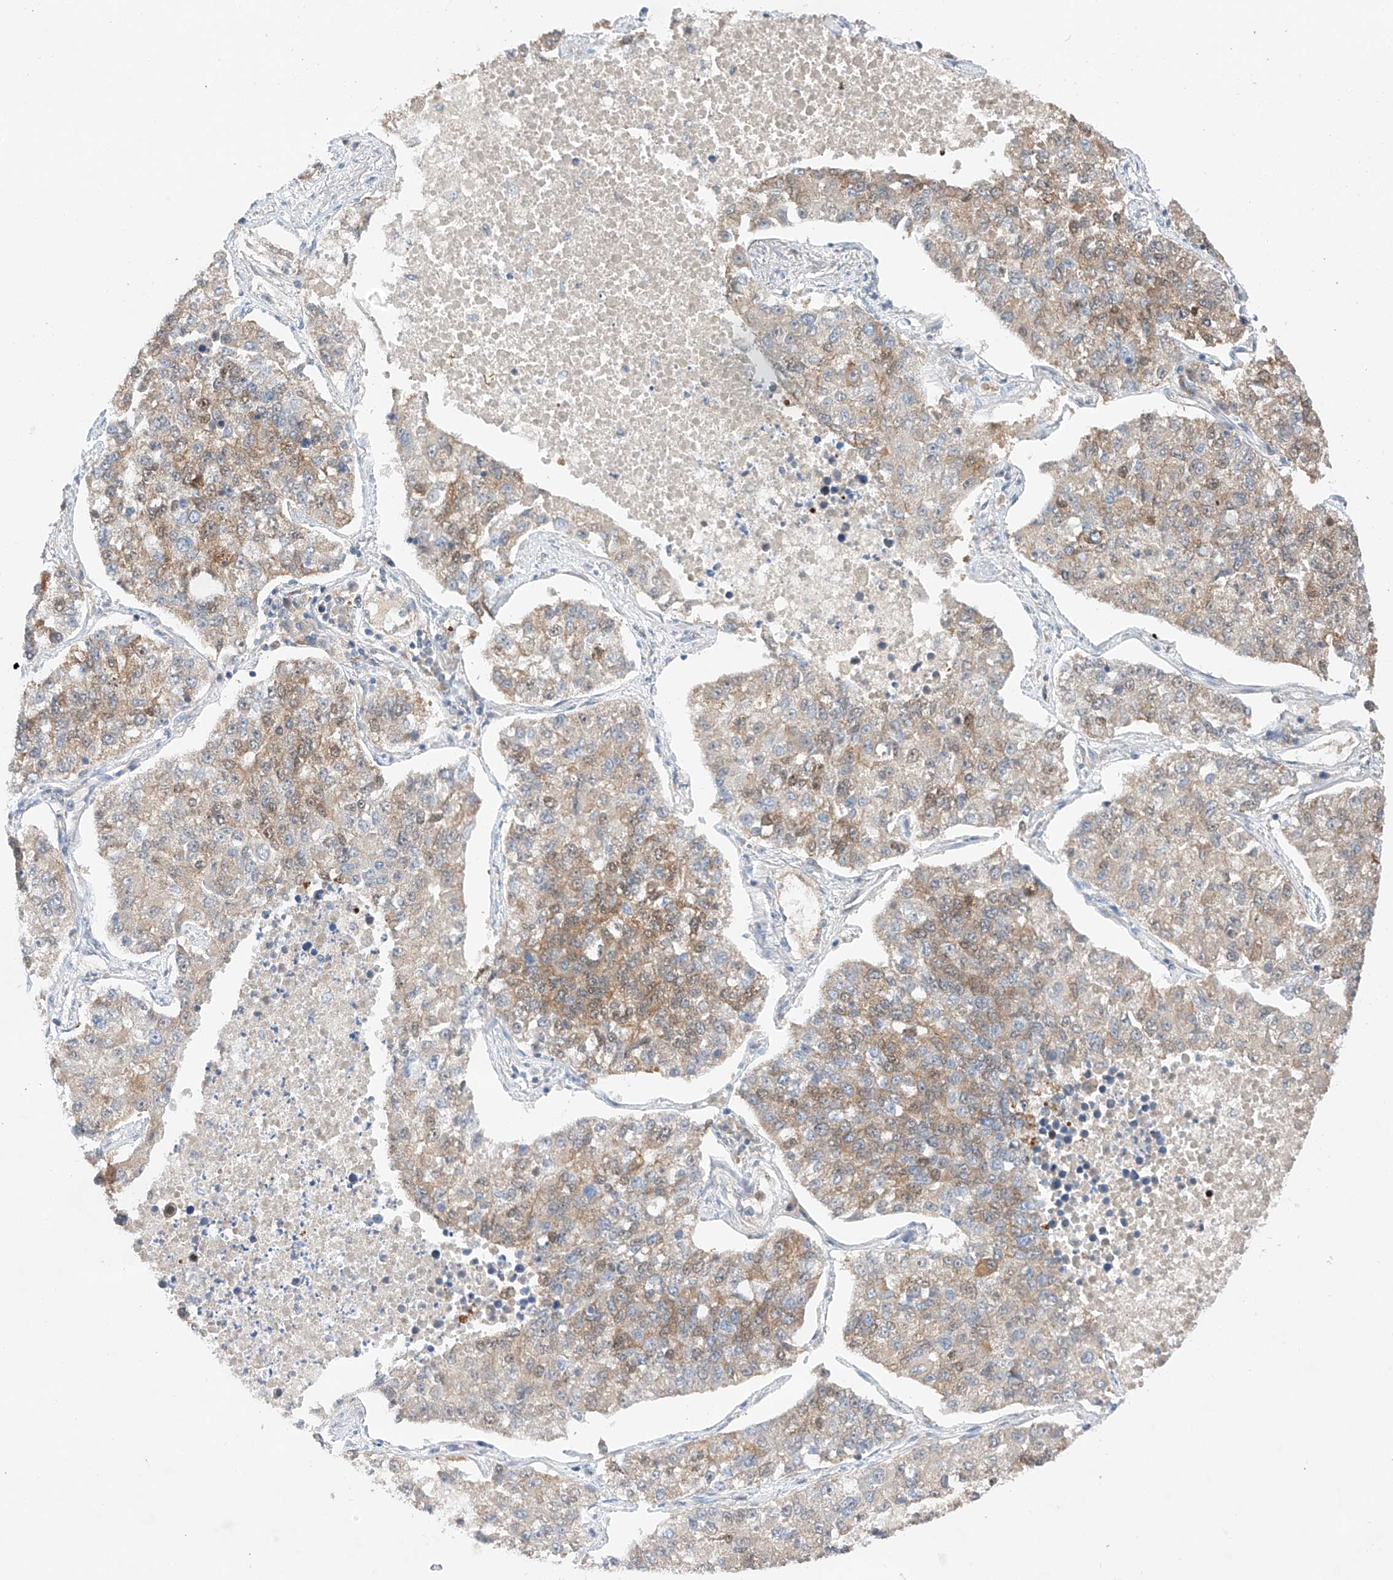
{"staining": {"intensity": "moderate", "quantity": "25%-75%", "location": "cytoplasmic/membranous"}, "tissue": "lung cancer", "cell_type": "Tumor cells", "image_type": "cancer", "snomed": [{"axis": "morphology", "description": "Adenocarcinoma, NOS"}, {"axis": "topography", "description": "Lung"}], "caption": "IHC of human lung cancer (adenocarcinoma) demonstrates medium levels of moderate cytoplasmic/membranous staining in approximately 25%-75% of tumor cells. (Stains: DAB (3,3'-diaminobenzidine) in brown, nuclei in blue, Microscopy: brightfield microscopy at high magnification).", "gene": "RUSC1", "patient": {"sex": "male", "age": 49}}